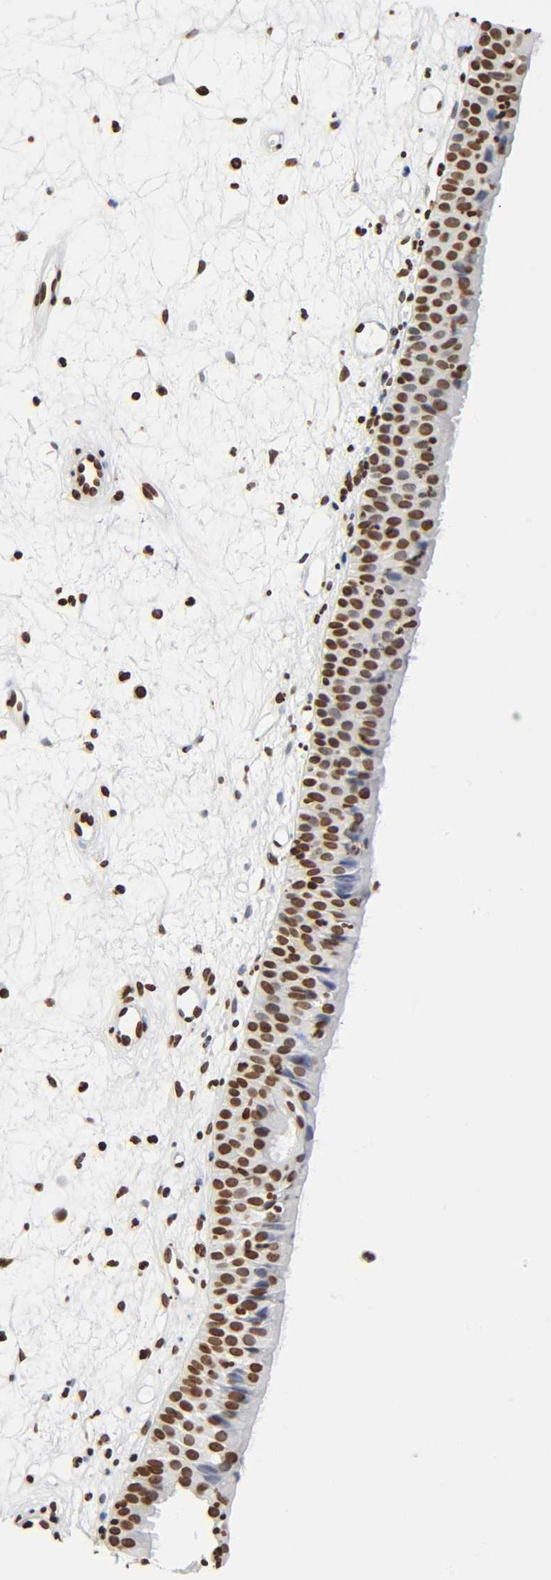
{"staining": {"intensity": "strong", "quantity": ">75%", "location": "nuclear"}, "tissue": "nasopharynx", "cell_type": "Respiratory epithelial cells", "image_type": "normal", "snomed": [{"axis": "morphology", "description": "Normal tissue, NOS"}, {"axis": "topography", "description": "Nasopharynx"}], "caption": "A high-resolution image shows immunohistochemistry (IHC) staining of normal nasopharynx, which exhibits strong nuclear expression in about >75% of respiratory epithelial cells.", "gene": "HOXA6", "patient": {"sex": "female", "age": 54}}